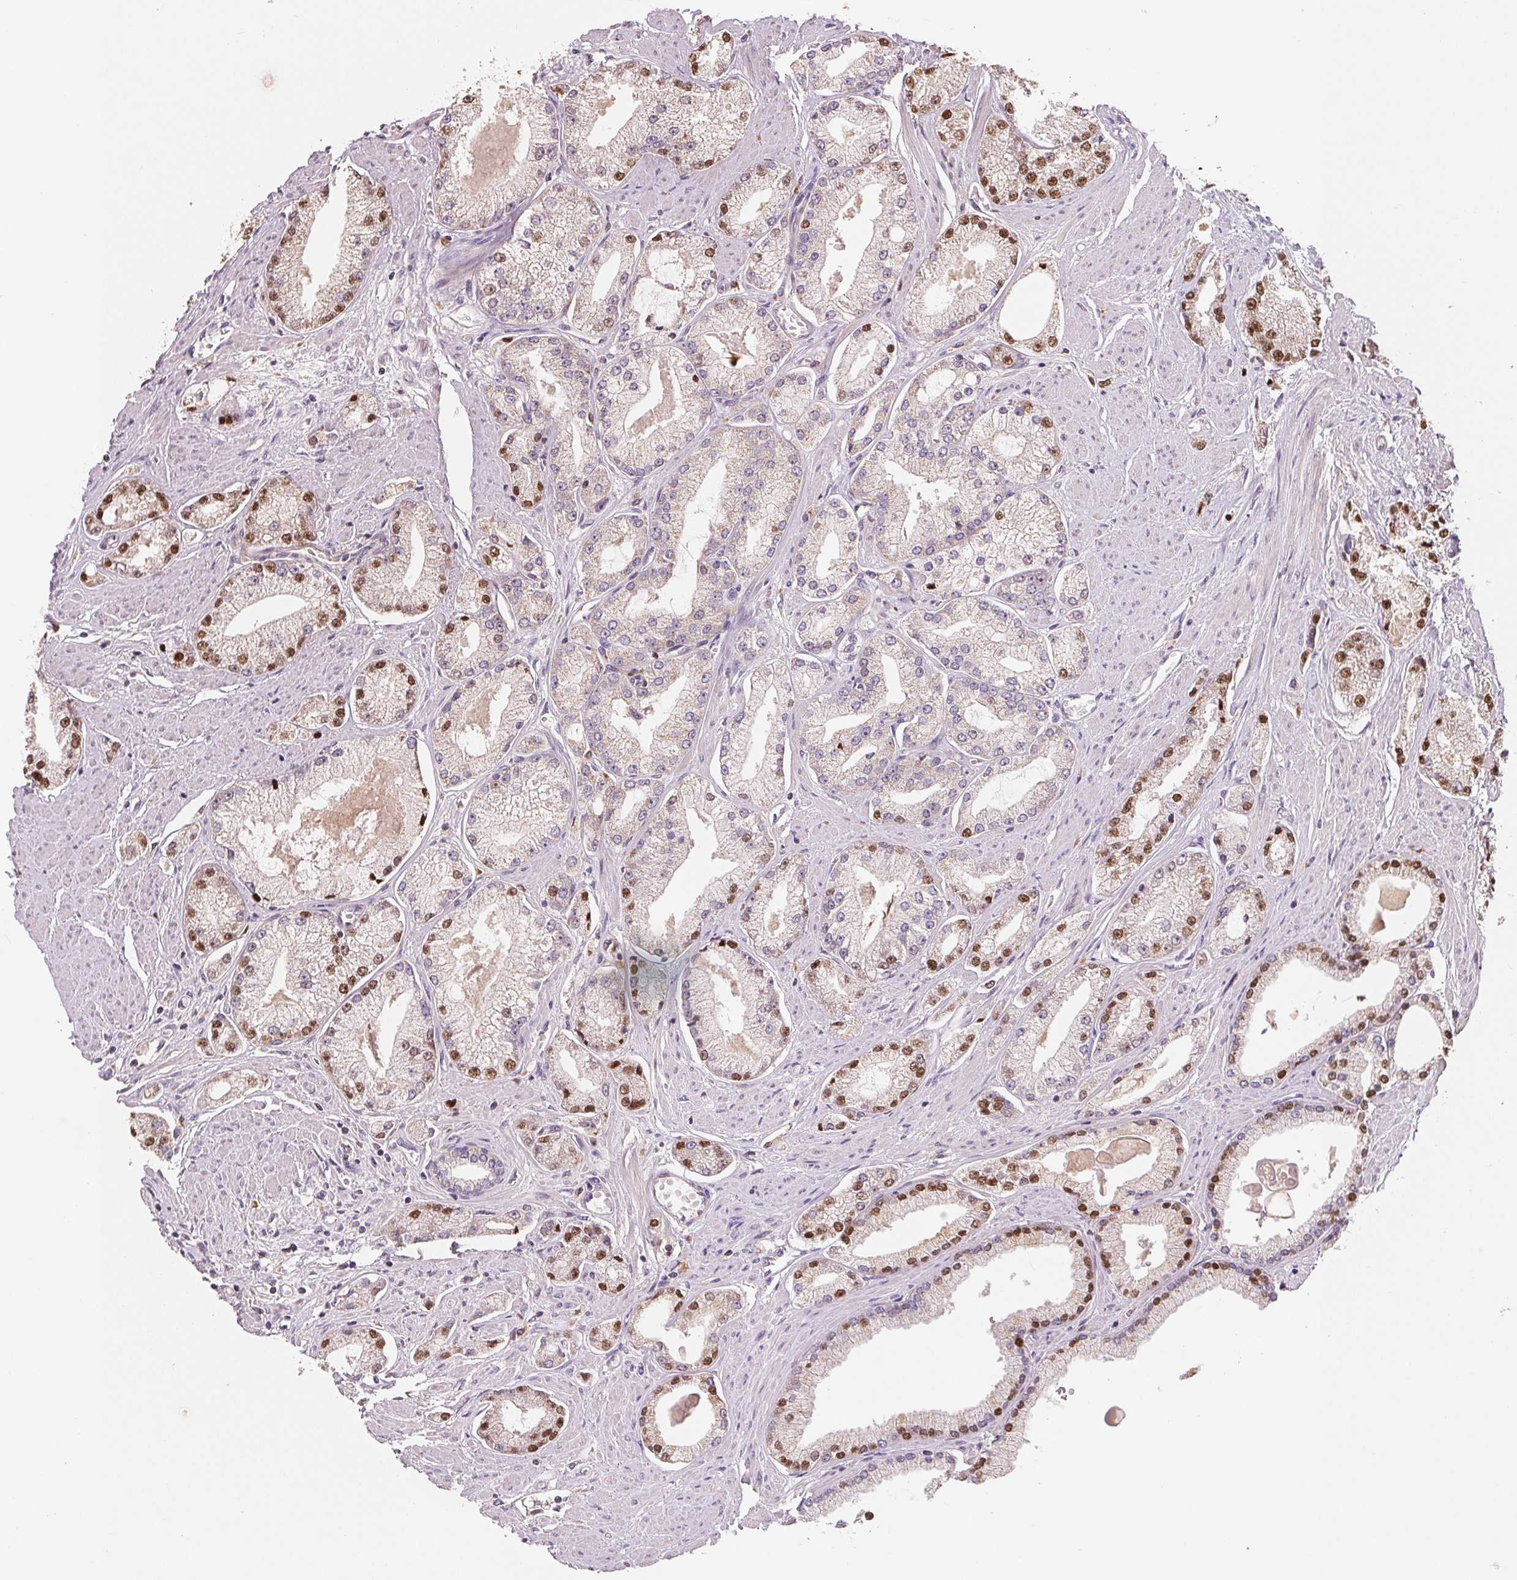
{"staining": {"intensity": "moderate", "quantity": "<25%", "location": "nuclear"}, "tissue": "prostate cancer", "cell_type": "Tumor cells", "image_type": "cancer", "snomed": [{"axis": "morphology", "description": "Adenocarcinoma, High grade"}, {"axis": "topography", "description": "Prostate"}], "caption": "The histopathology image shows immunohistochemical staining of high-grade adenocarcinoma (prostate). There is moderate nuclear positivity is seen in approximately <25% of tumor cells.", "gene": "AQP8", "patient": {"sex": "male", "age": 68}}